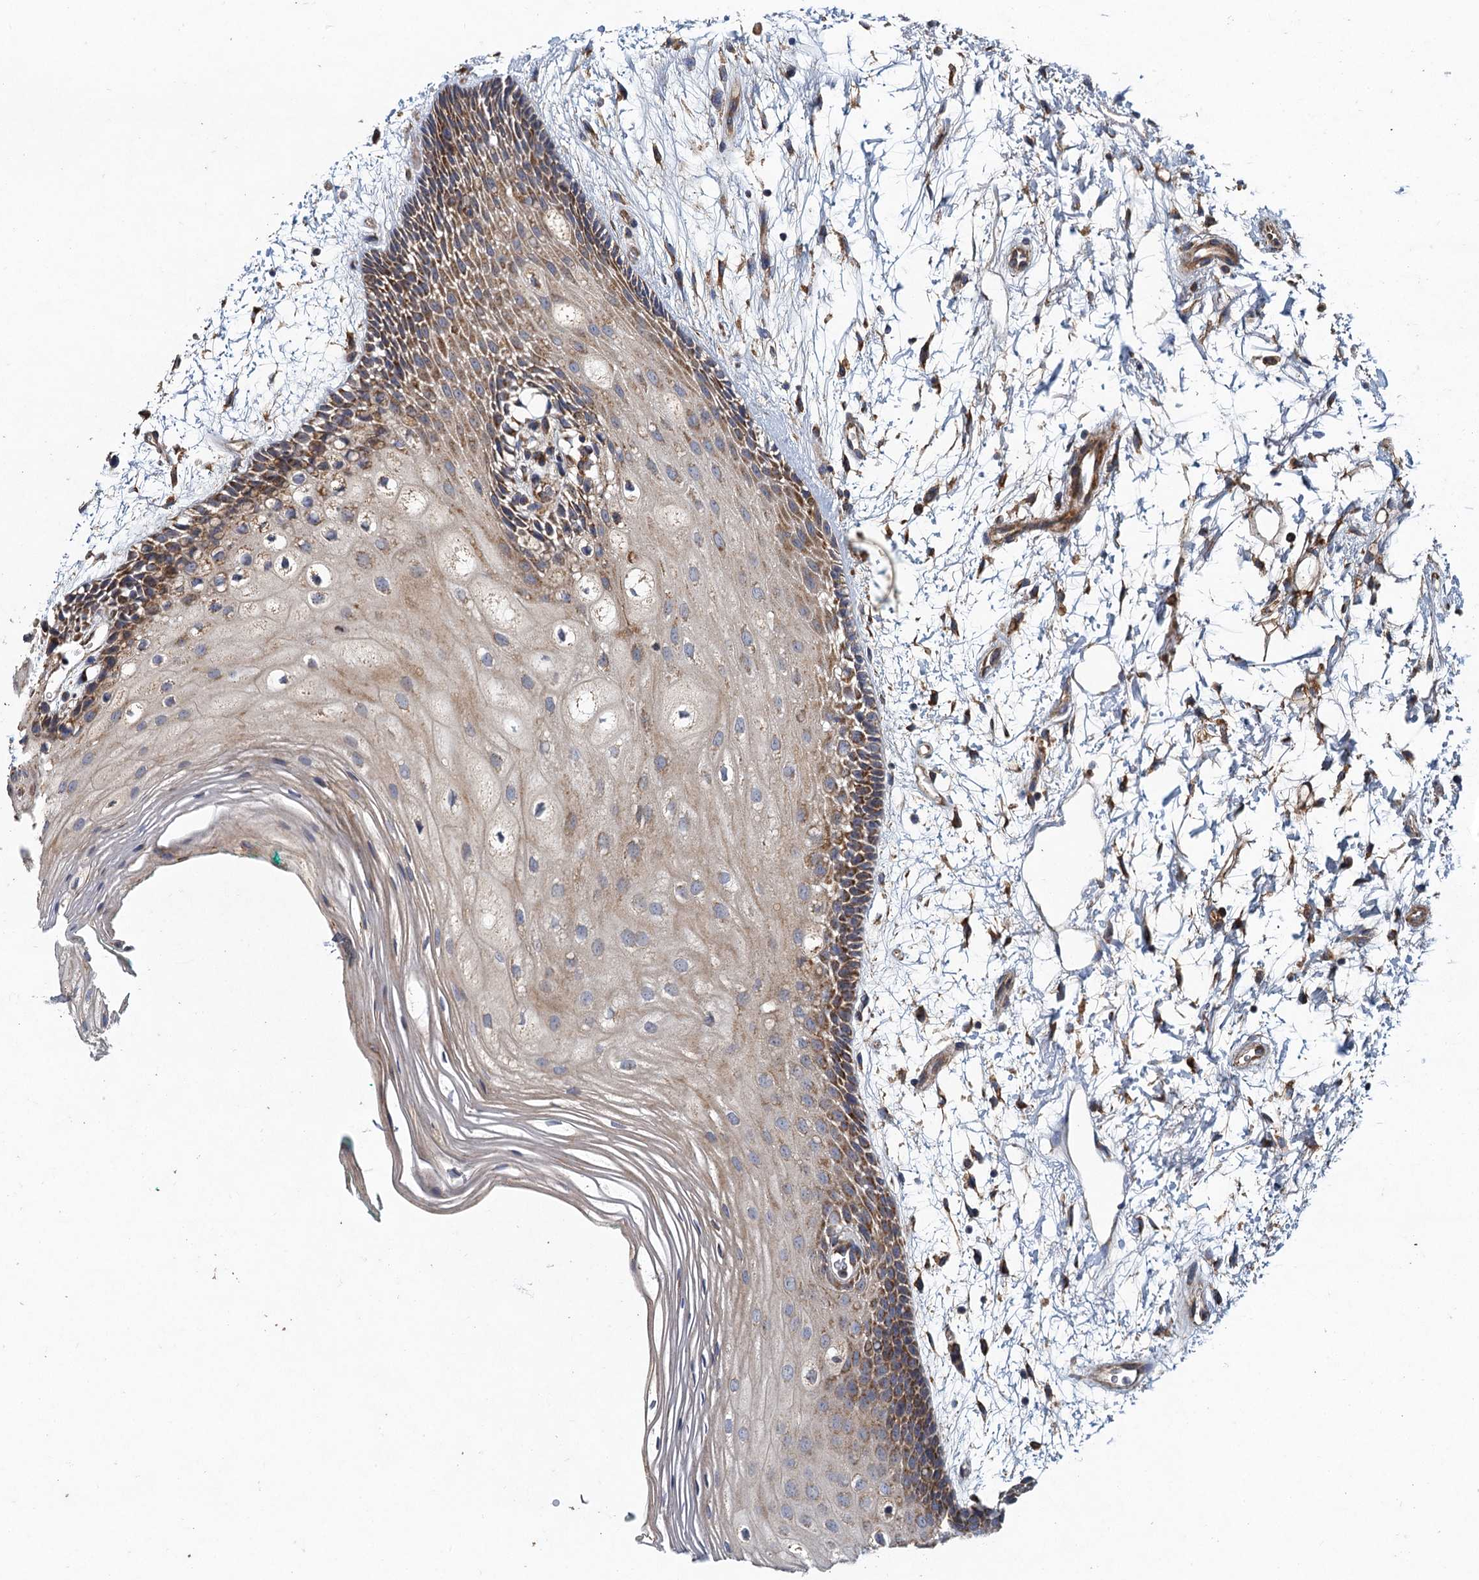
{"staining": {"intensity": "moderate", "quantity": "25%-75%", "location": "cytoplasmic/membranous"}, "tissue": "oral mucosa", "cell_type": "Squamous epithelial cells", "image_type": "normal", "snomed": [{"axis": "morphology", "description": "Normal tissue, NOS"}, {"axis": "topography", "description": "Skeletal muscle"}, {"axis": "topography", "description": "Oral tissue"}, {"axis": "topography", "description": "Peripheral nerve tissue"}], "caption": "Oral mucosa stained for a protein (brown) displays moderate cytoplasmic/membranous positive staining in approximately 25%-75% of squamous epithelial cells.", "gene": "BCS1L", "patient": {"sex": "female", "age": 84}}